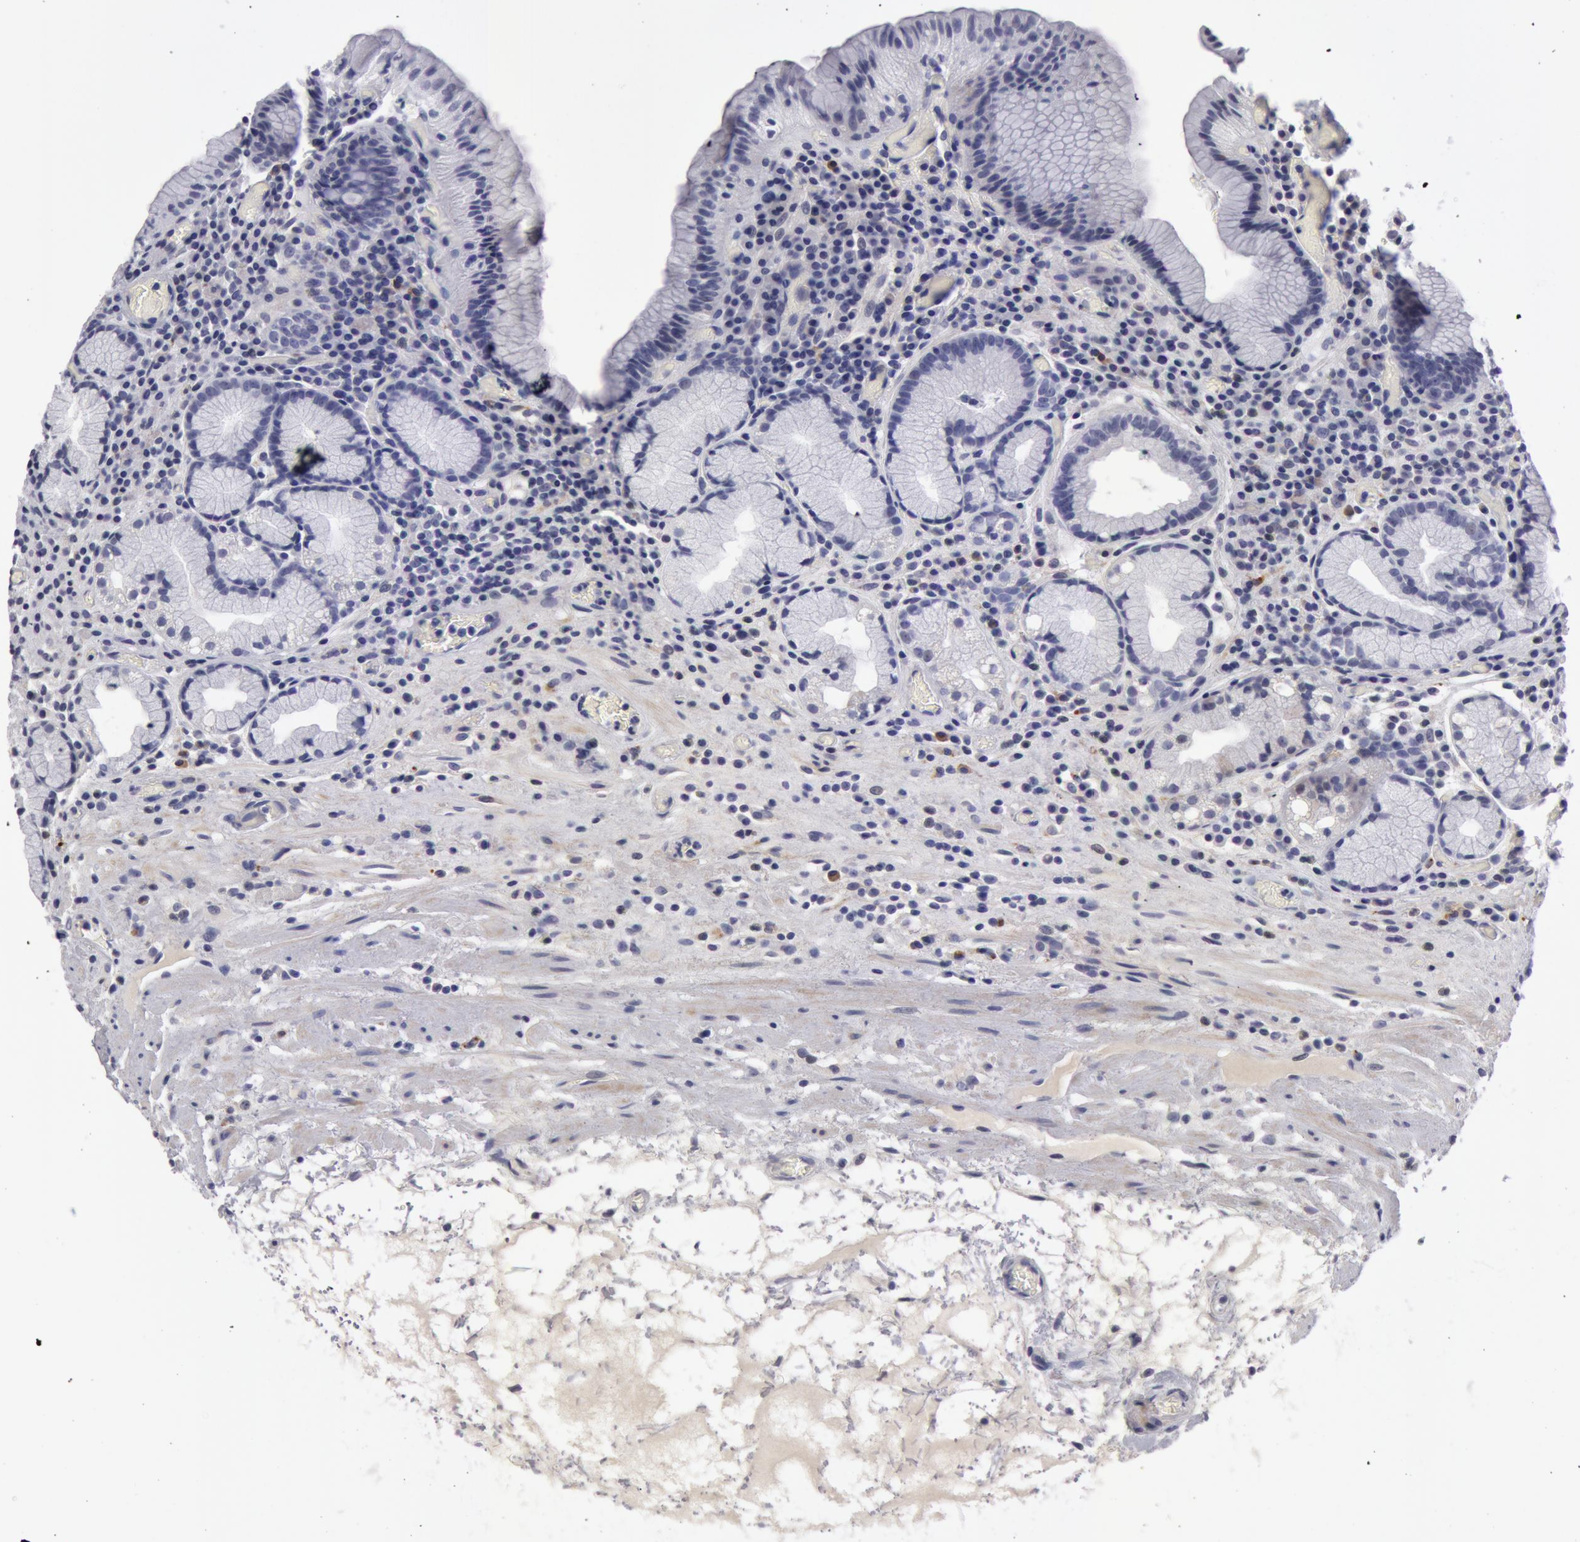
{"staining": {"intensity": "negative", "quantity": "none", "location": "none"}, "tissue": "stomach", "cell_type": "Glandular cells", "image_type": "normal", "snomed": [{"axis": "morphology", "description": "Normal tissue, NOS"}, {"axis": "topography", "description": "Stomach, lower"}, {"axis": "topography", "description": "Duodenum"}], "caption": "Histopathology image shows no protein staining in glandular cells of normal stomach.", "gene": "NLGN4X", "patient": {"sex": "male", "age": 84}}